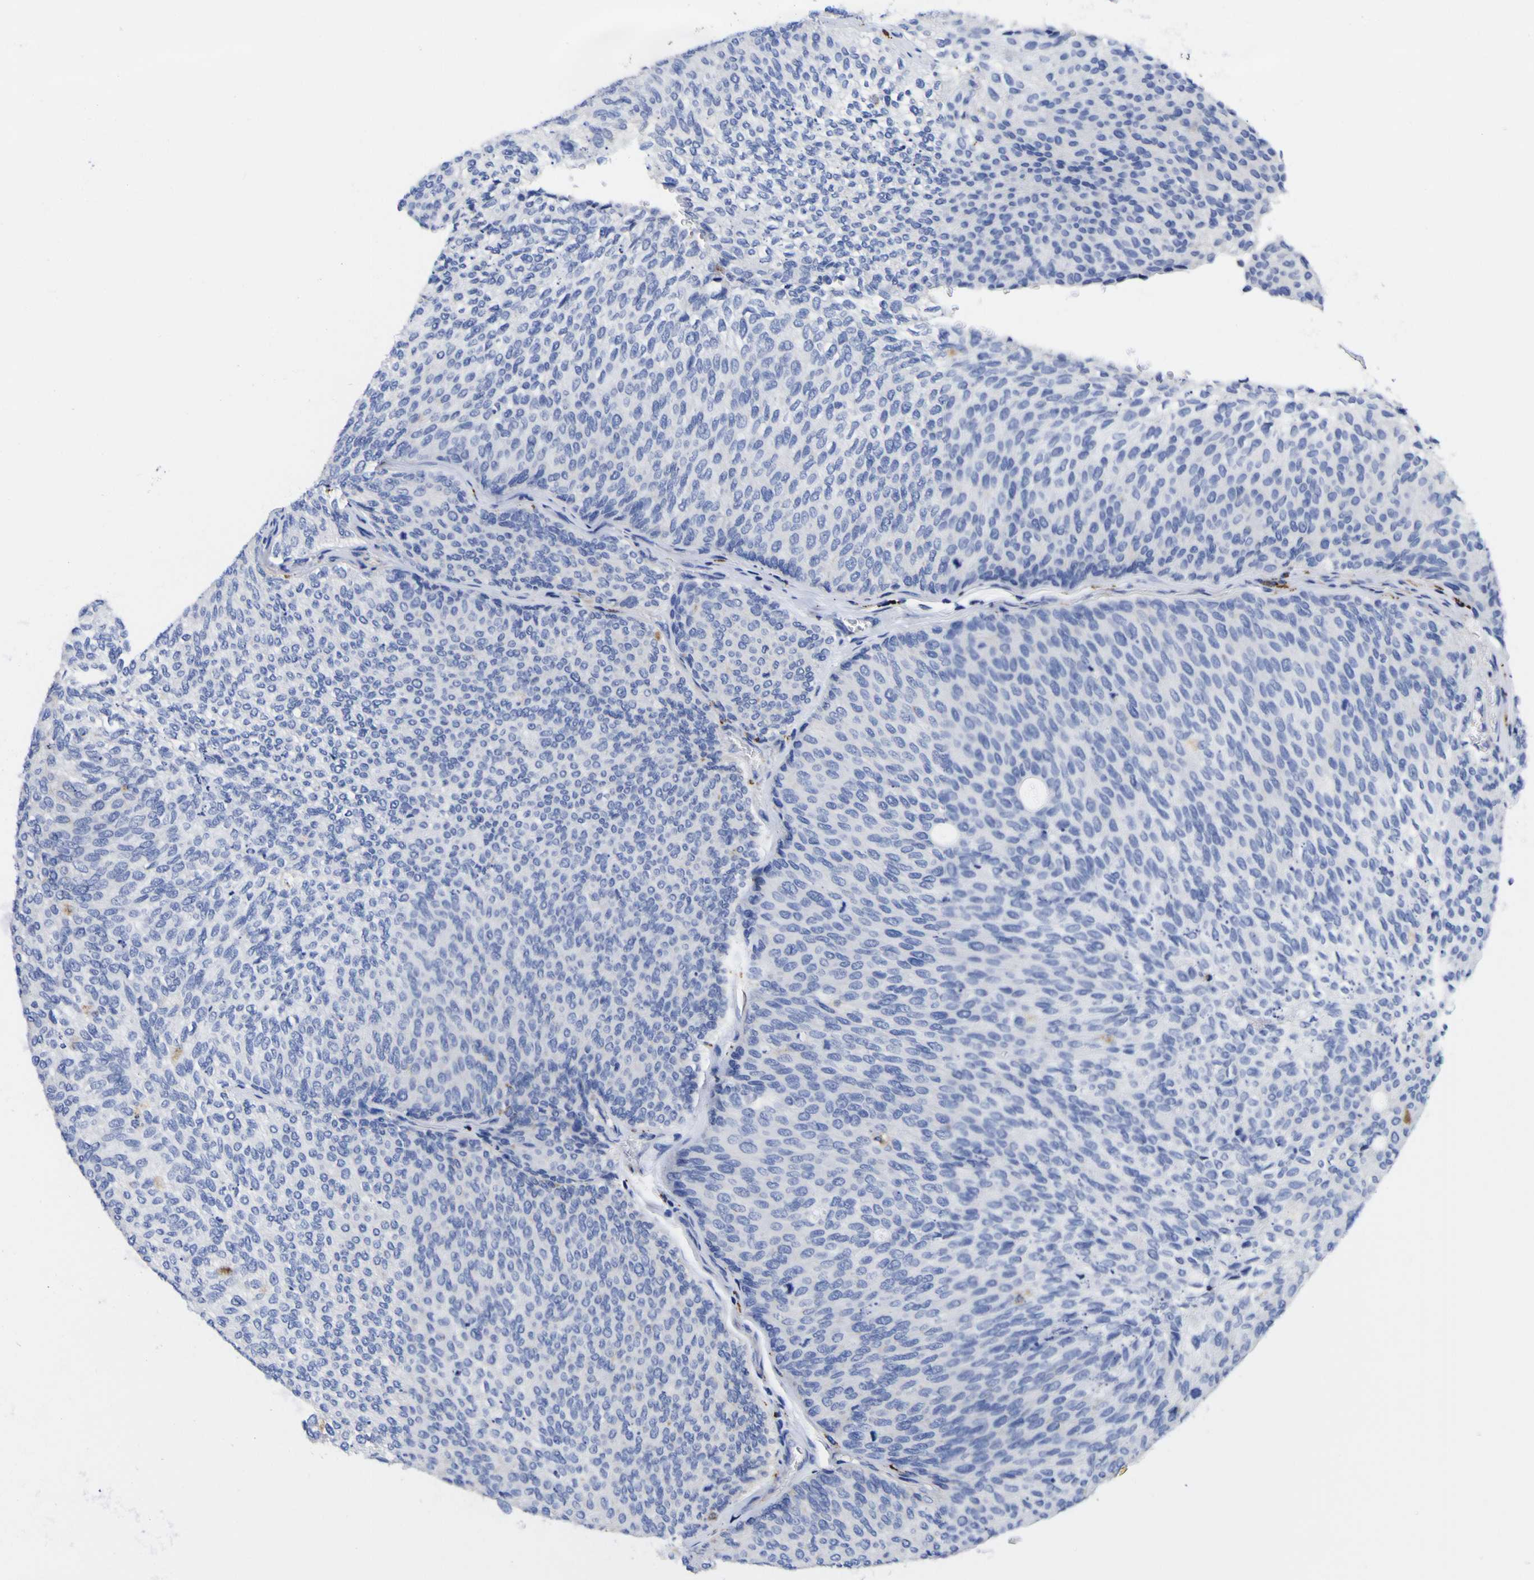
{"staining": {"intensity": "negative", "quantity": "none", "location": "none"}, "tissue": "urothelial cancer", "cell_type": "Tumor cells", "image_type": "cancer", "snomed": [{"axis": "morphology", "description": "Urothelial carcinoma, Low grade"}, {"axis": "topography", "description": "Urinary bladder"}], "caption": "There is no significant positivity in tumor cells of urothelial cancer. Nuclei are stained in blue.", "gene": "HLA-DQA1", "patient": {"sex": "female", "age": 79}}